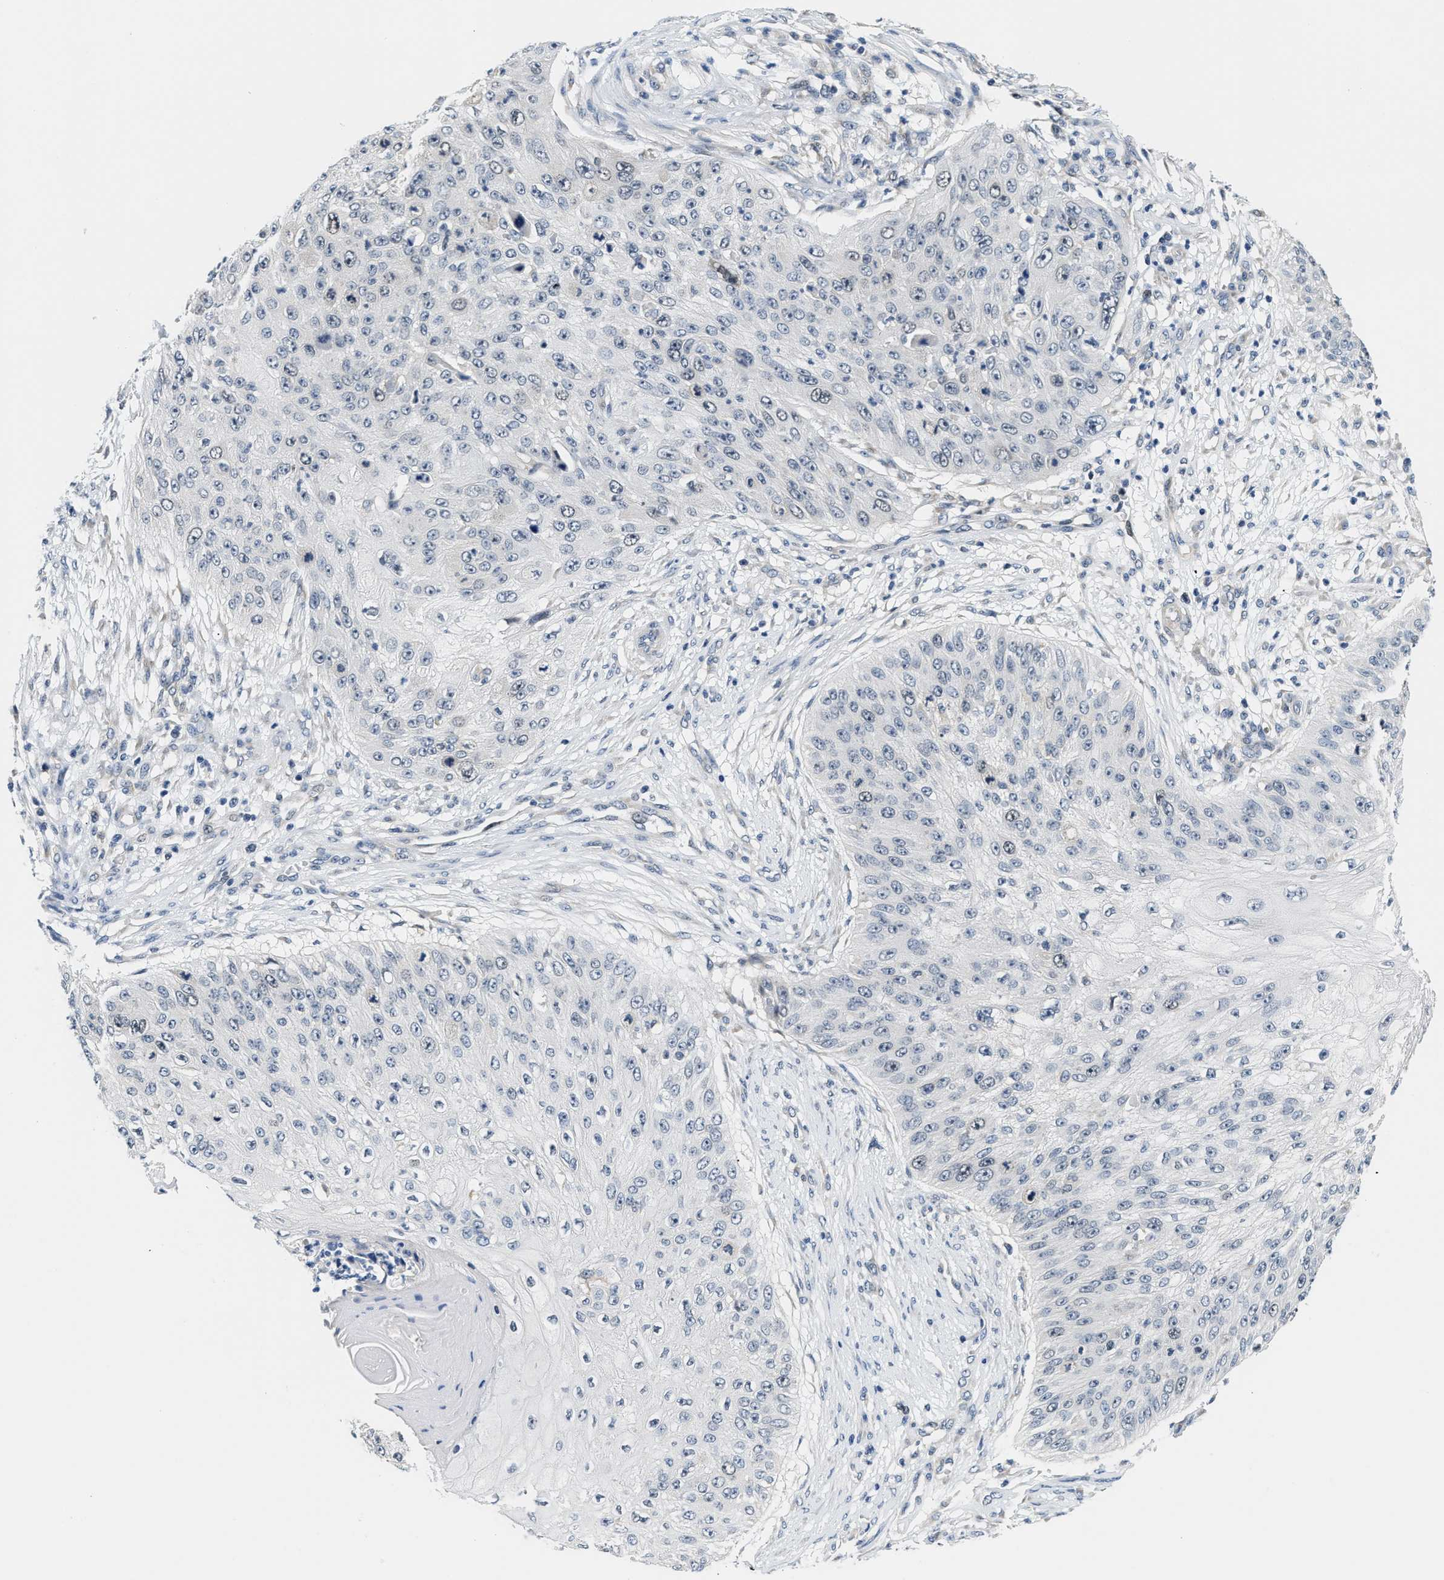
{"staining": {"intensity": "negative", "quantity": "none", "location": "none"}, "tissue": "skin cancer", "cell_type": "Tumor cells", "image_type": "cancer", "snomed": [{"axis": "morphology", "description": "Squamous cell carcinoma, NOS"}, {"axis": "topography", "description": "Skin"}], "caption": "The immunohistochemistry (IHC) micrograph has no significant staining in tumor cells of skin cancer tissue.", "gene": "CLGN", "patient": {"sex": "female", "age": 80}}